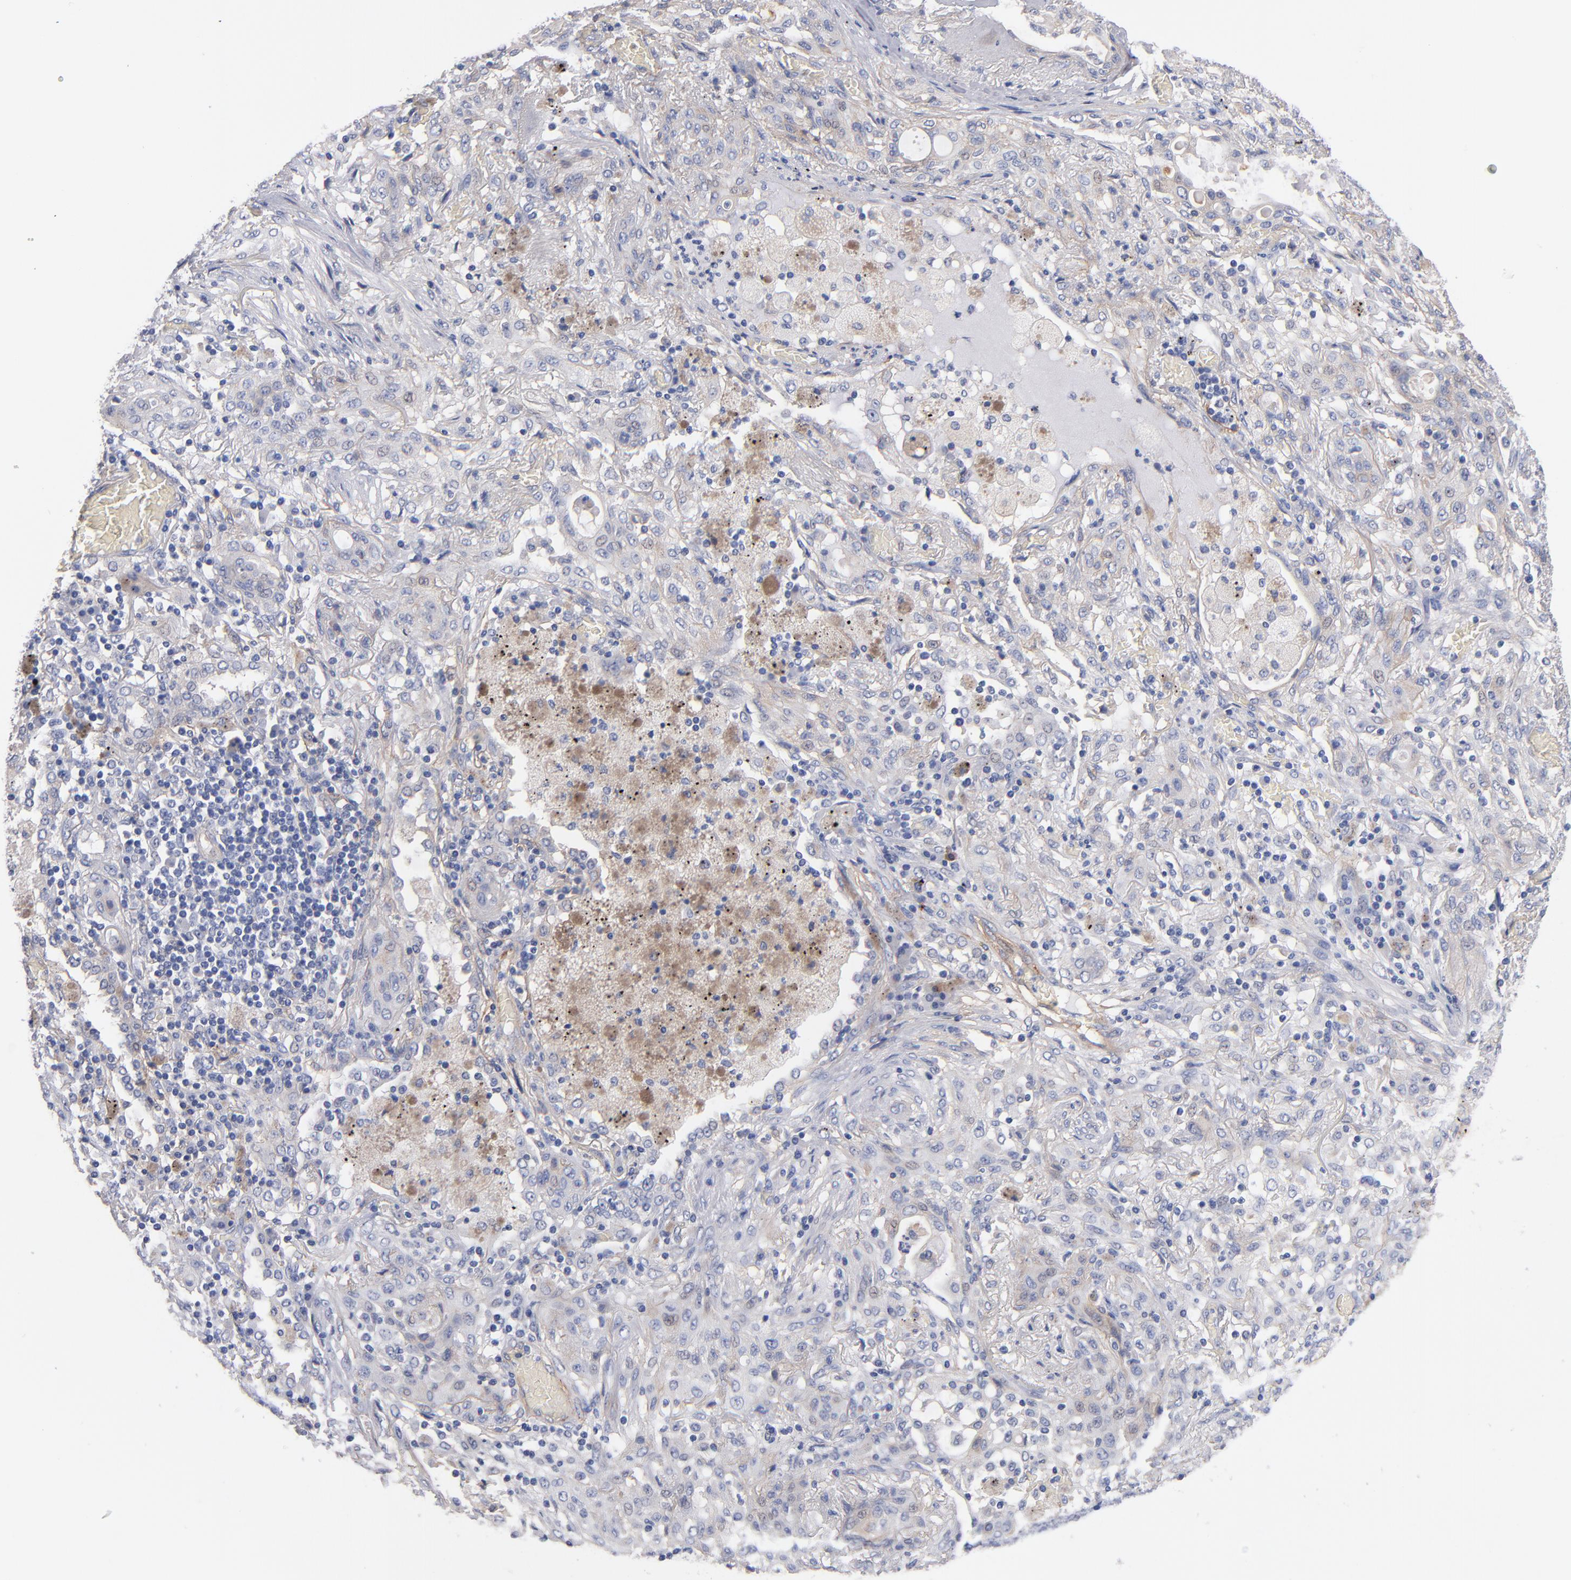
{"staining": {"intensity": "weak", "quantity": "<25%", "location": "cytoplasmic/membranous"}, "tissue": "lung cancer", "cell_type": "Tumor cells", "image_type": "cancer", "snomed": [{"axis": "morphology", "description": "Squamous cell carcinoma, NOS"}, {"axis": "topography", "description": "Lung"}], "caption": "Lung cancer was stained to show a protein in brown. There is no significant expression in tumor cells. Nuclei are stained in blue.", "gene": "PLSCR4", "patient": {"sex": "female", "age": 47}}